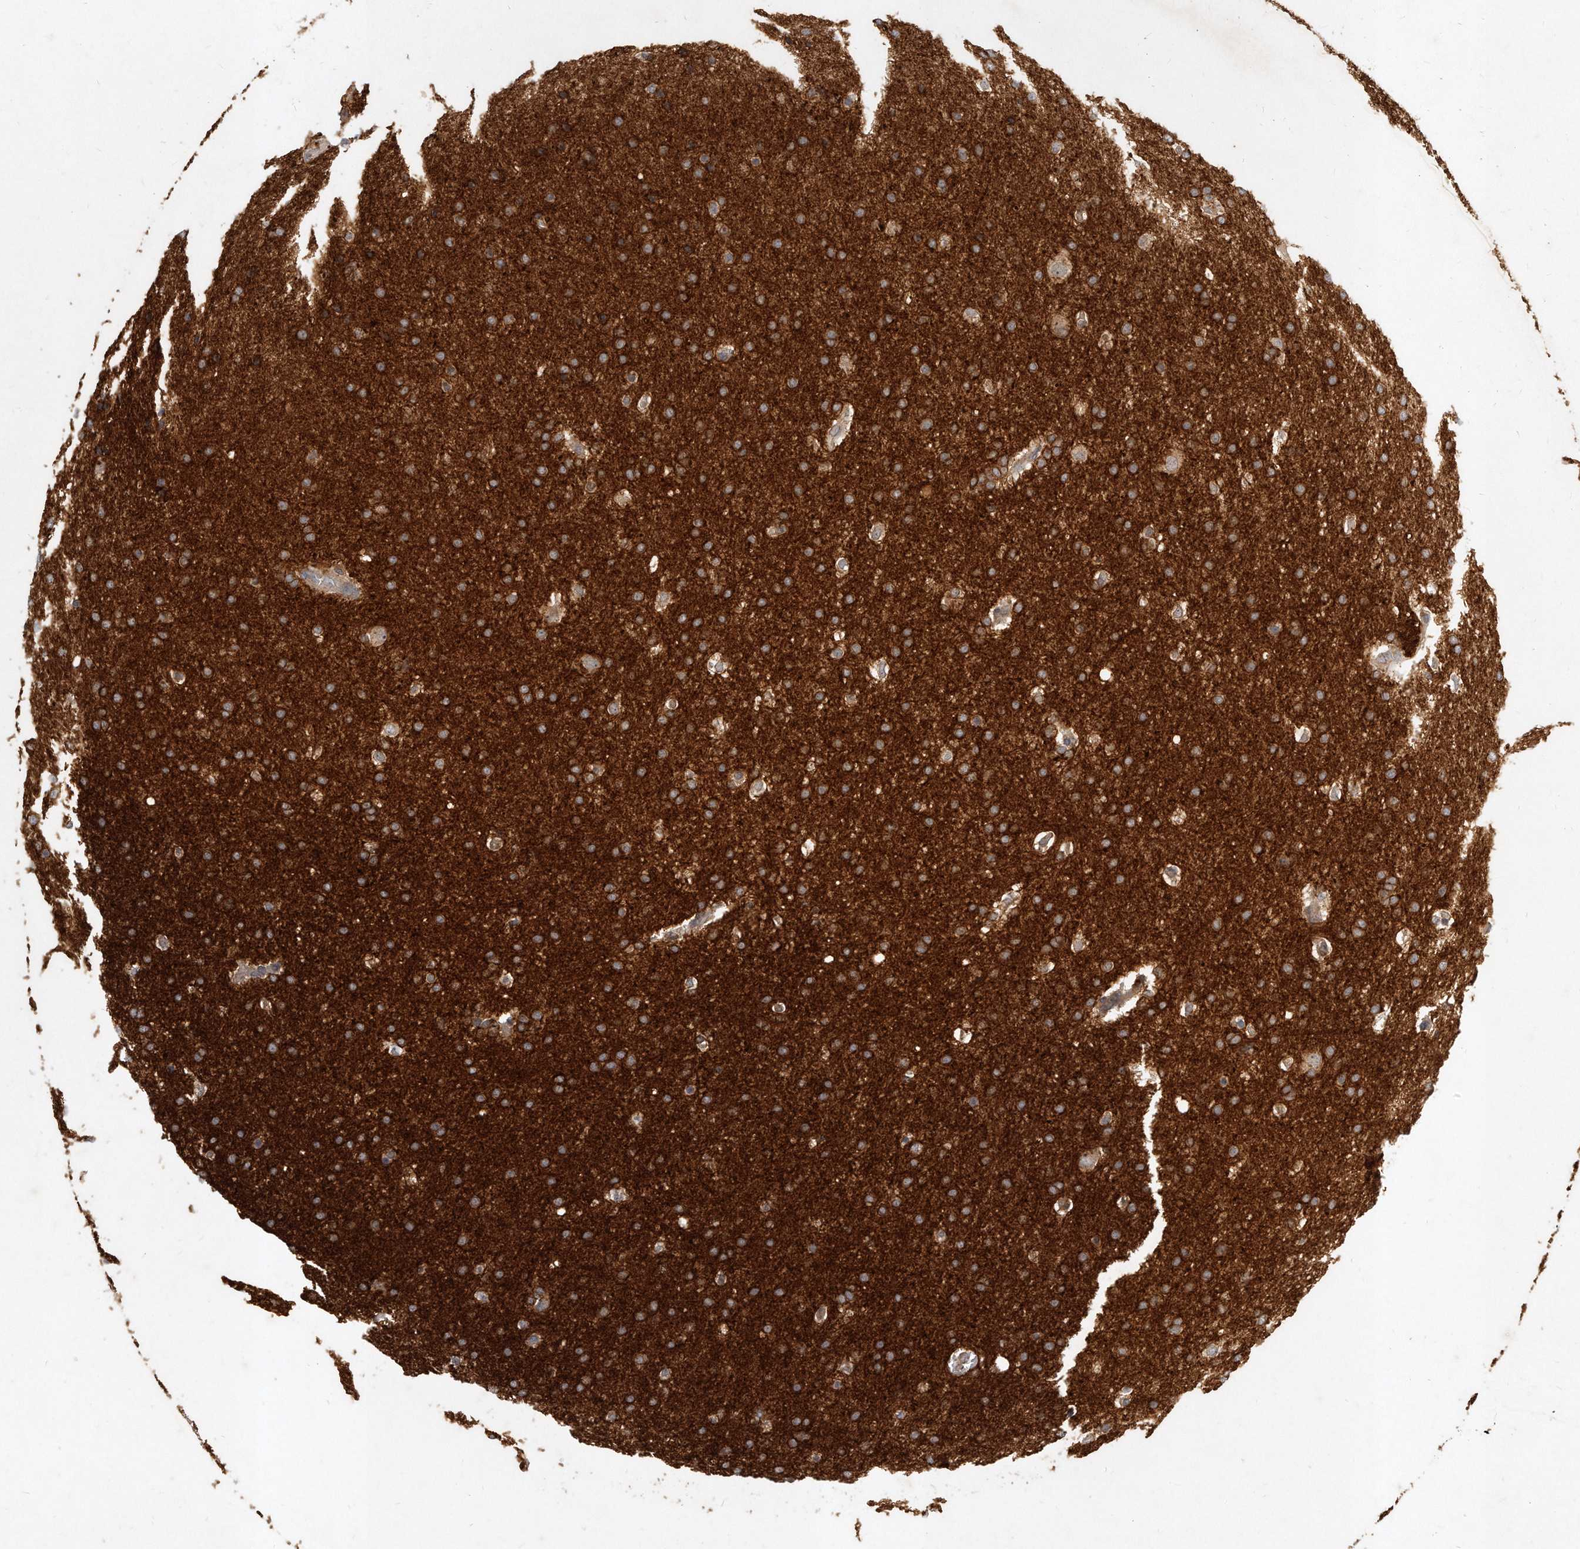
{"staining": {"intensity": "moderate", "quantity": ">75%", "location": "cytoplasmic/membranous"}, "tissue": "glioma", "cell_type": "Tumor cells", "image_type": "cancer", "snomed": [{"axis": "morphology", "description": "Glioma, malignant, Low grade"}, {"axis": "topography", "description": "Brain"}], "caption": "A micrograph of glioma stained for a protein shows moderate cytoplasmic/membranous brown staining in tumor cells. Using DAB (brown) and hematoxylin (blue) stains, captured at high magnification using brightfield microscopy.", "gene": "LGALS8", "patient": {"sex": "female", "age": 37}}